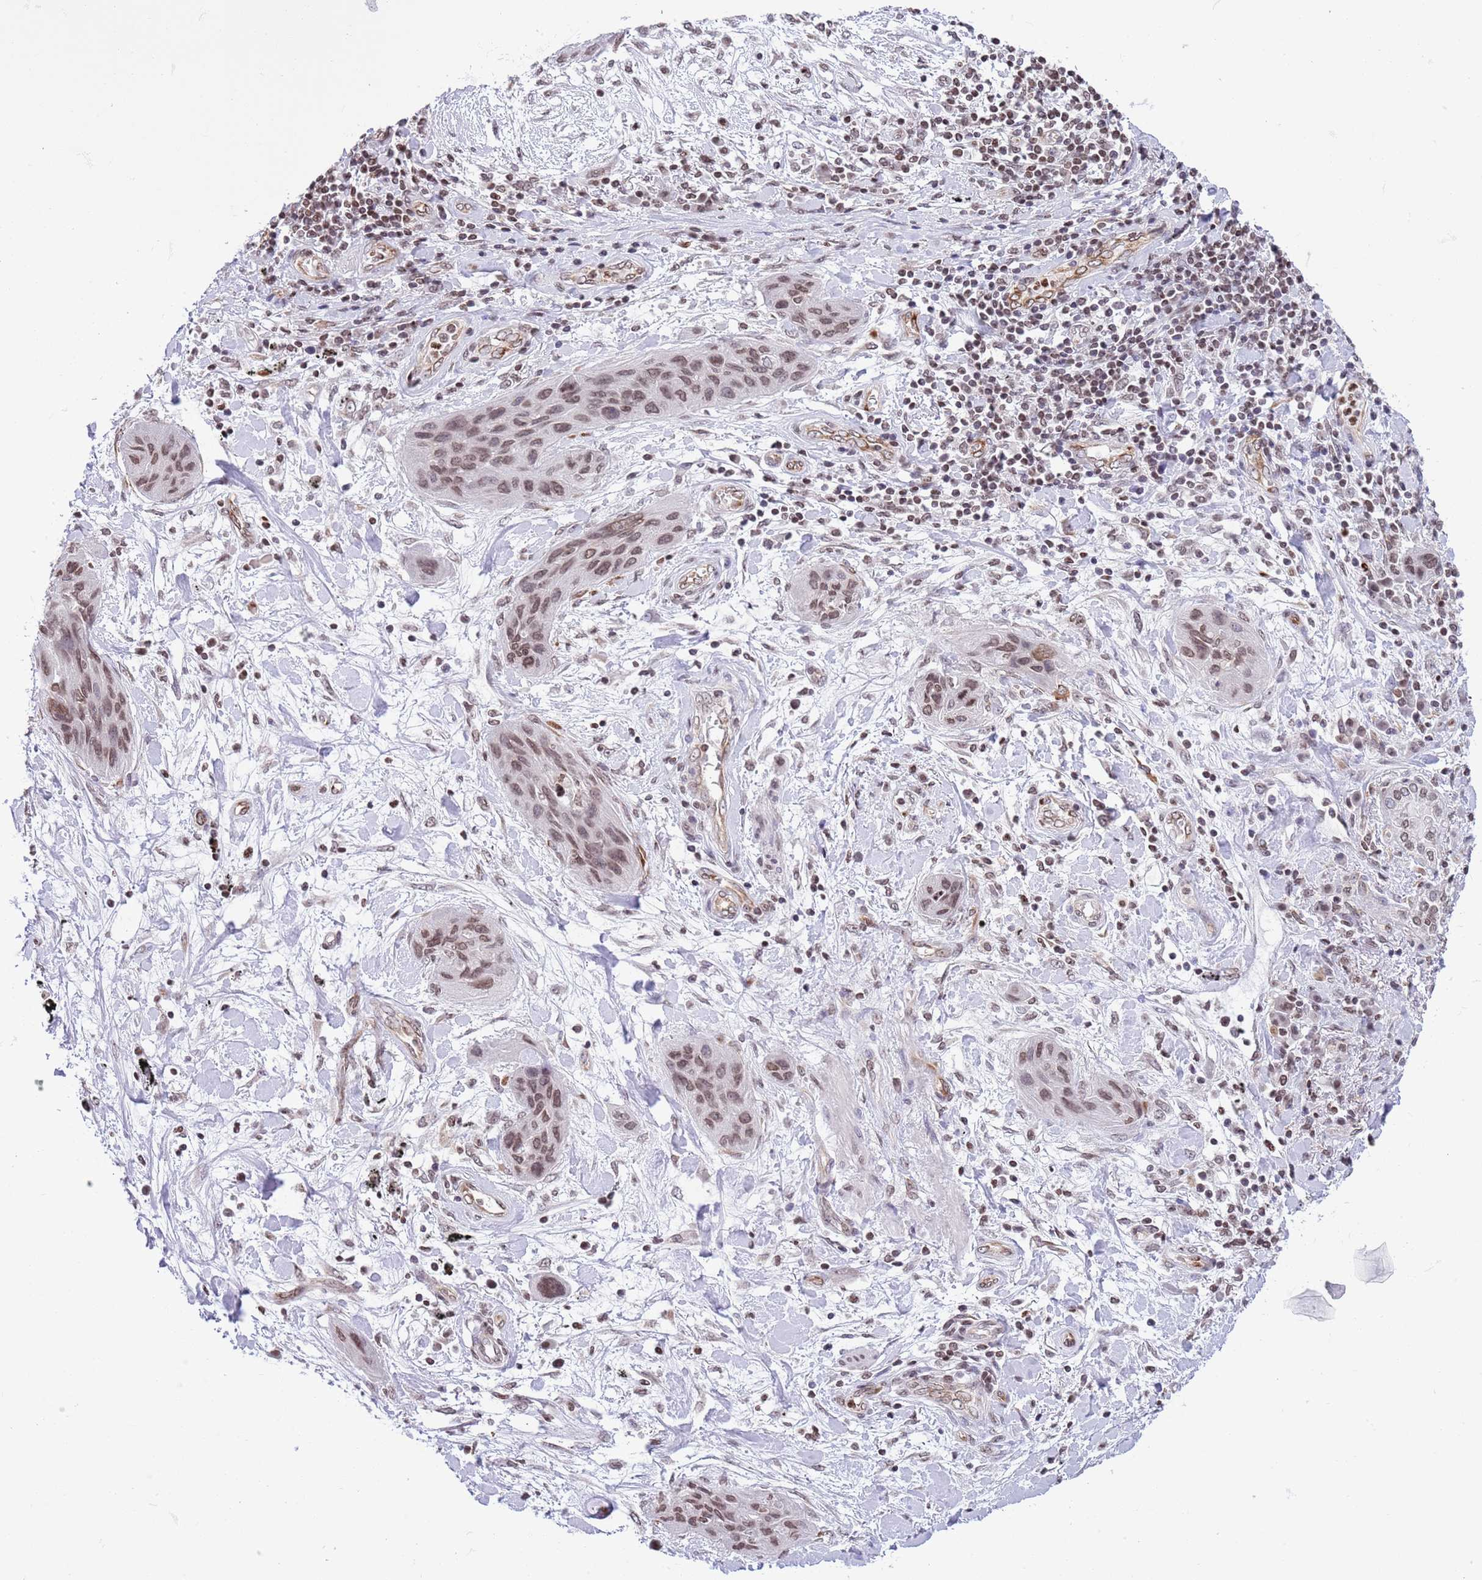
{"staining": {"intensity": "moderate", "quantity": ">75%", "location": "nuclear"}, "tissue": "lung cancer", "cell_type": "Tumor cells", "image_type": "cancer", "snomed": [{"axis": "morphology", "description": "Squamous cell carcinoma, NOS"}, {"axis": "topography", "description": "Lung"}], "caption": "Lung squamous cell carcinoma tissue exhibits moderate nuclear positivity in about >75% of tumor cells, visualized by immunohistochemistry. The staining was performed using DAB, with brown indicating positive protein expression. Nuclei are stained blue with hematoxylin.", "gene": "NRIP1", "patient": {"sex": "female", "age": 70}}